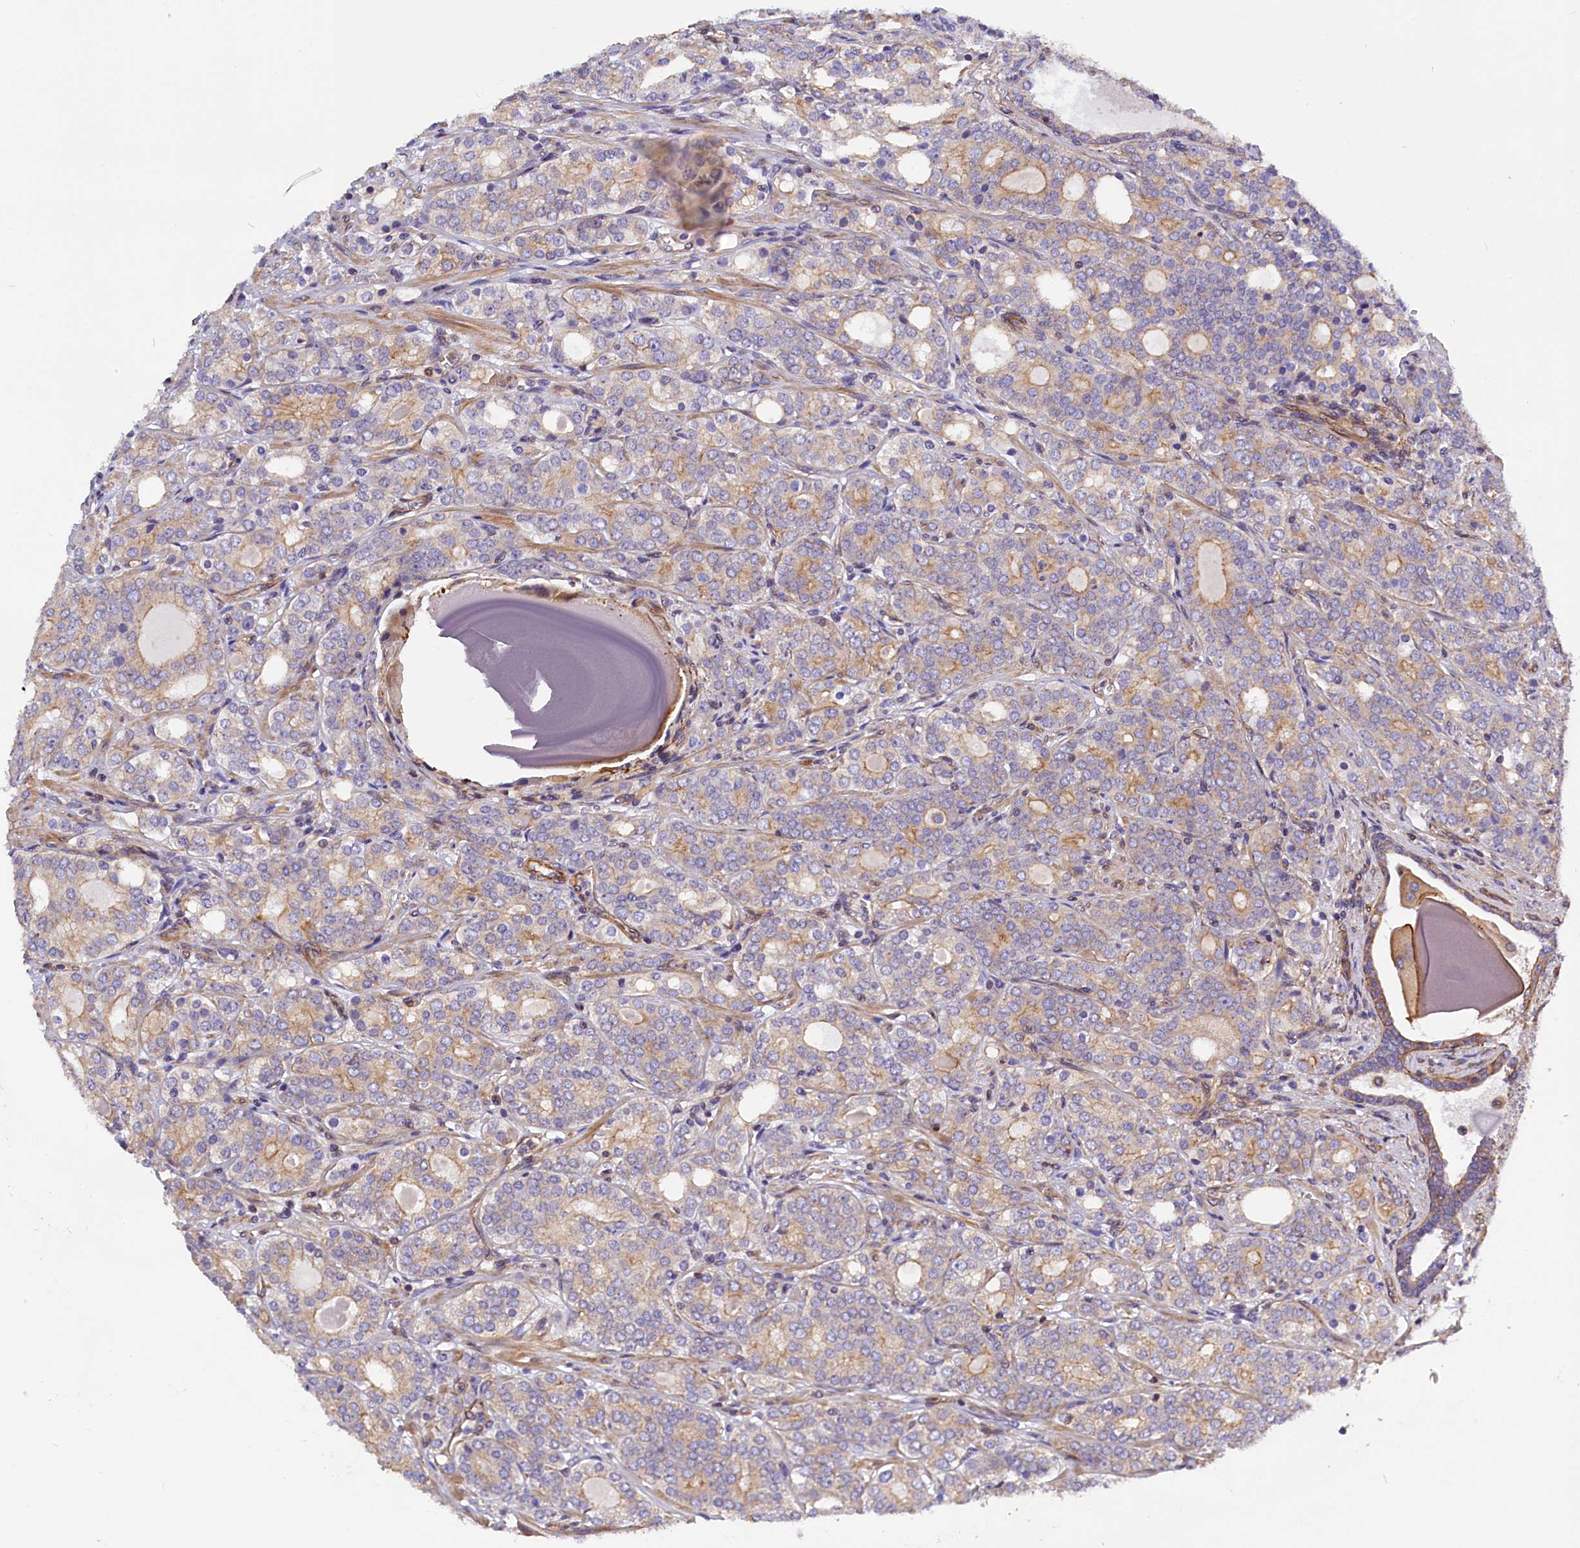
{"staining": {"intensity": "weak", "quantity": "<25%", "location": "cytoplasmic/membranous"}, "tissue": "prostate cancer", "cell_type": "Tumor cells", "image_type": "cancer", "snomed": [{"axis": "morphology", "description": "Adenocarcinoma, High grade"}, {"axis": "topography", "description": "Prostate"}], "caption": "Immunohistochemical staining of human adenocarcinoma (high-grade) (prostate) exhibits no significant positivity in tumor cells. (DAB (3,3'-diaminobenzidine) immunohistochemistry with hematoxylin counter stain).", "gene": "MED20", "patient": {"sex": "male", "age": 64}}